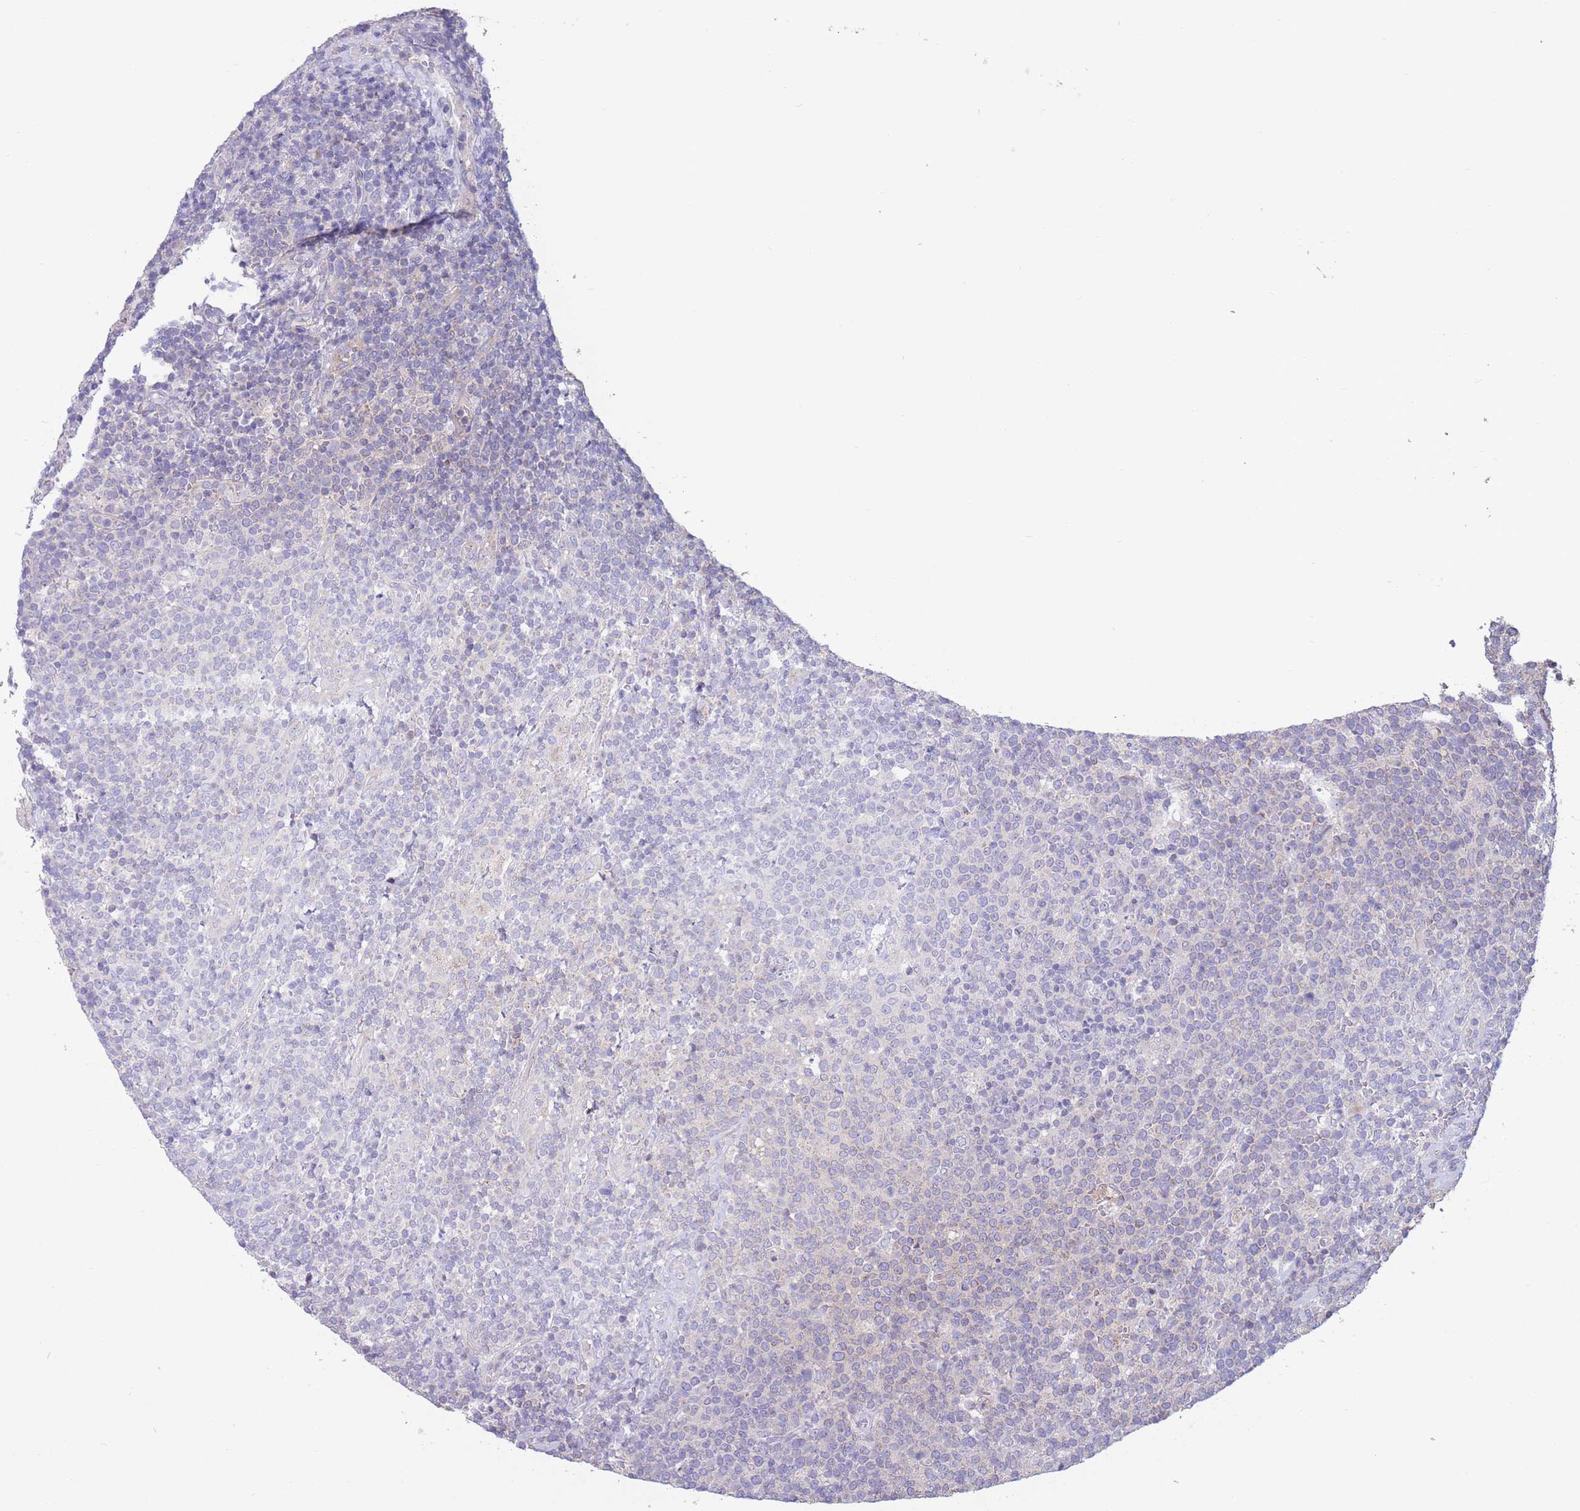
{"staining": {"intensity": "negative", "quantity": "none", "location": "none"}, "tissue": "lymphoma", "cell_type": "Tumor cells", "image_type": "cancer", "snomed": [{"axis": "morphology", "description": "Malignant lymphoma, non-Hodgkin's type, High grade"}, {"axis": "topography", "description": "Lymph node"}], "caption": "Photomicrograph shows no significant protein expression in tumor cells of malignant lymphoma, non-Hodgkin's type (high-grade). (DAB immunohistochemistry with hematoxylin counter stain).", "gene": "ALS2CL", "patient": {"sex": "male", "age": 61}}